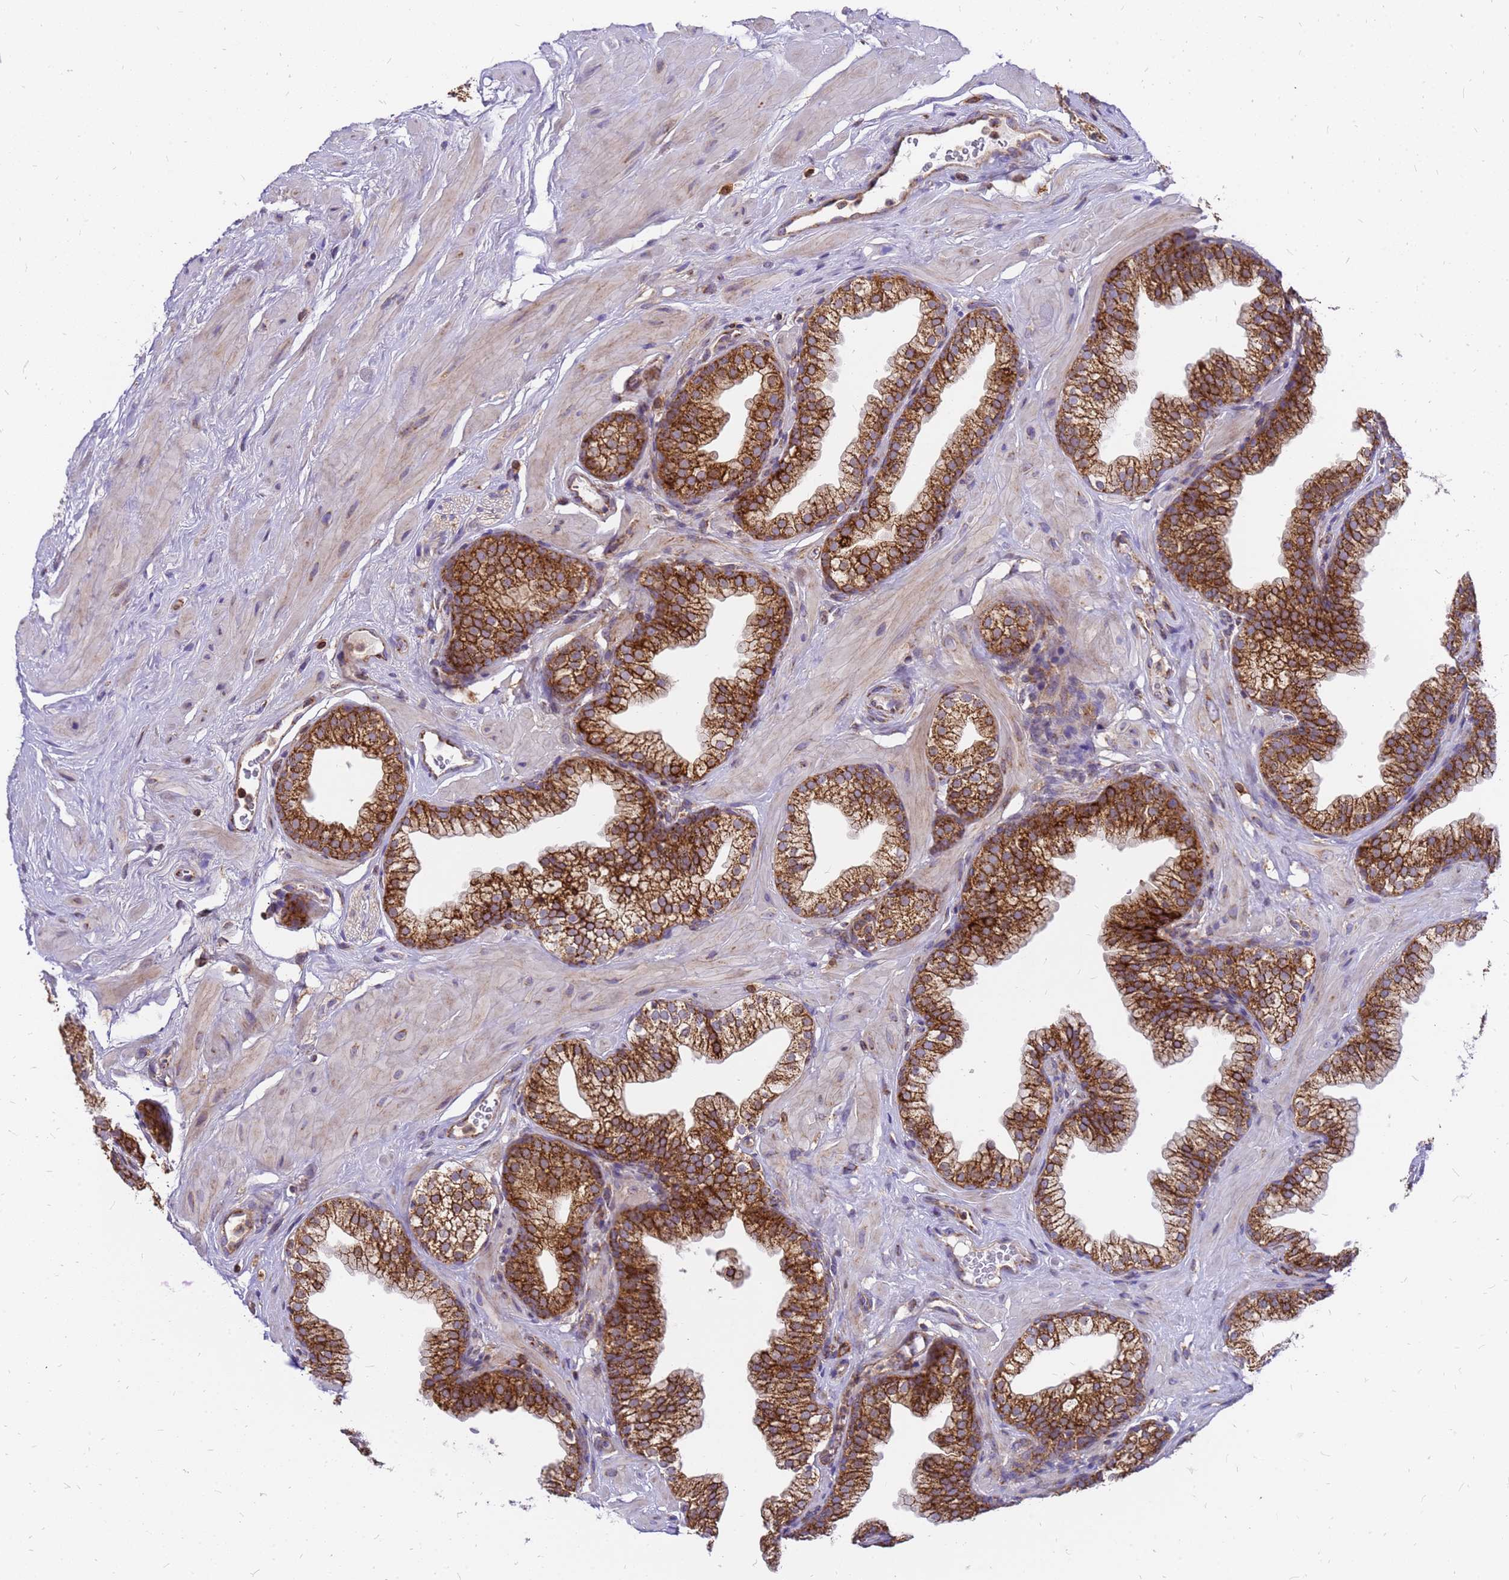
{"staining": {"intensity": "strong", "quantity": ">75%", "location": "cytoplasmic/membranous"}, "tissue": "prostate", "cell_type": "Glandular cells", "image_type": "normal", "snomed": [{"axis": "morphology", "description": "Normal tissue, NOS"}, {"axis": "morphology", "description": "Urothelial carcinoma, Low grade"}, {"axis": "topography", "description": "Urinary bladder"}, {"axis": "topography", "description": "Prostate"}], "caption": "Strong cytoplasmic/membranous expression for a protein is identified in approximately >75% of glandular cells of normal prostate using IHC.", "gene": "MRPS26", "patient": {"sex": "male", "age": 60}}